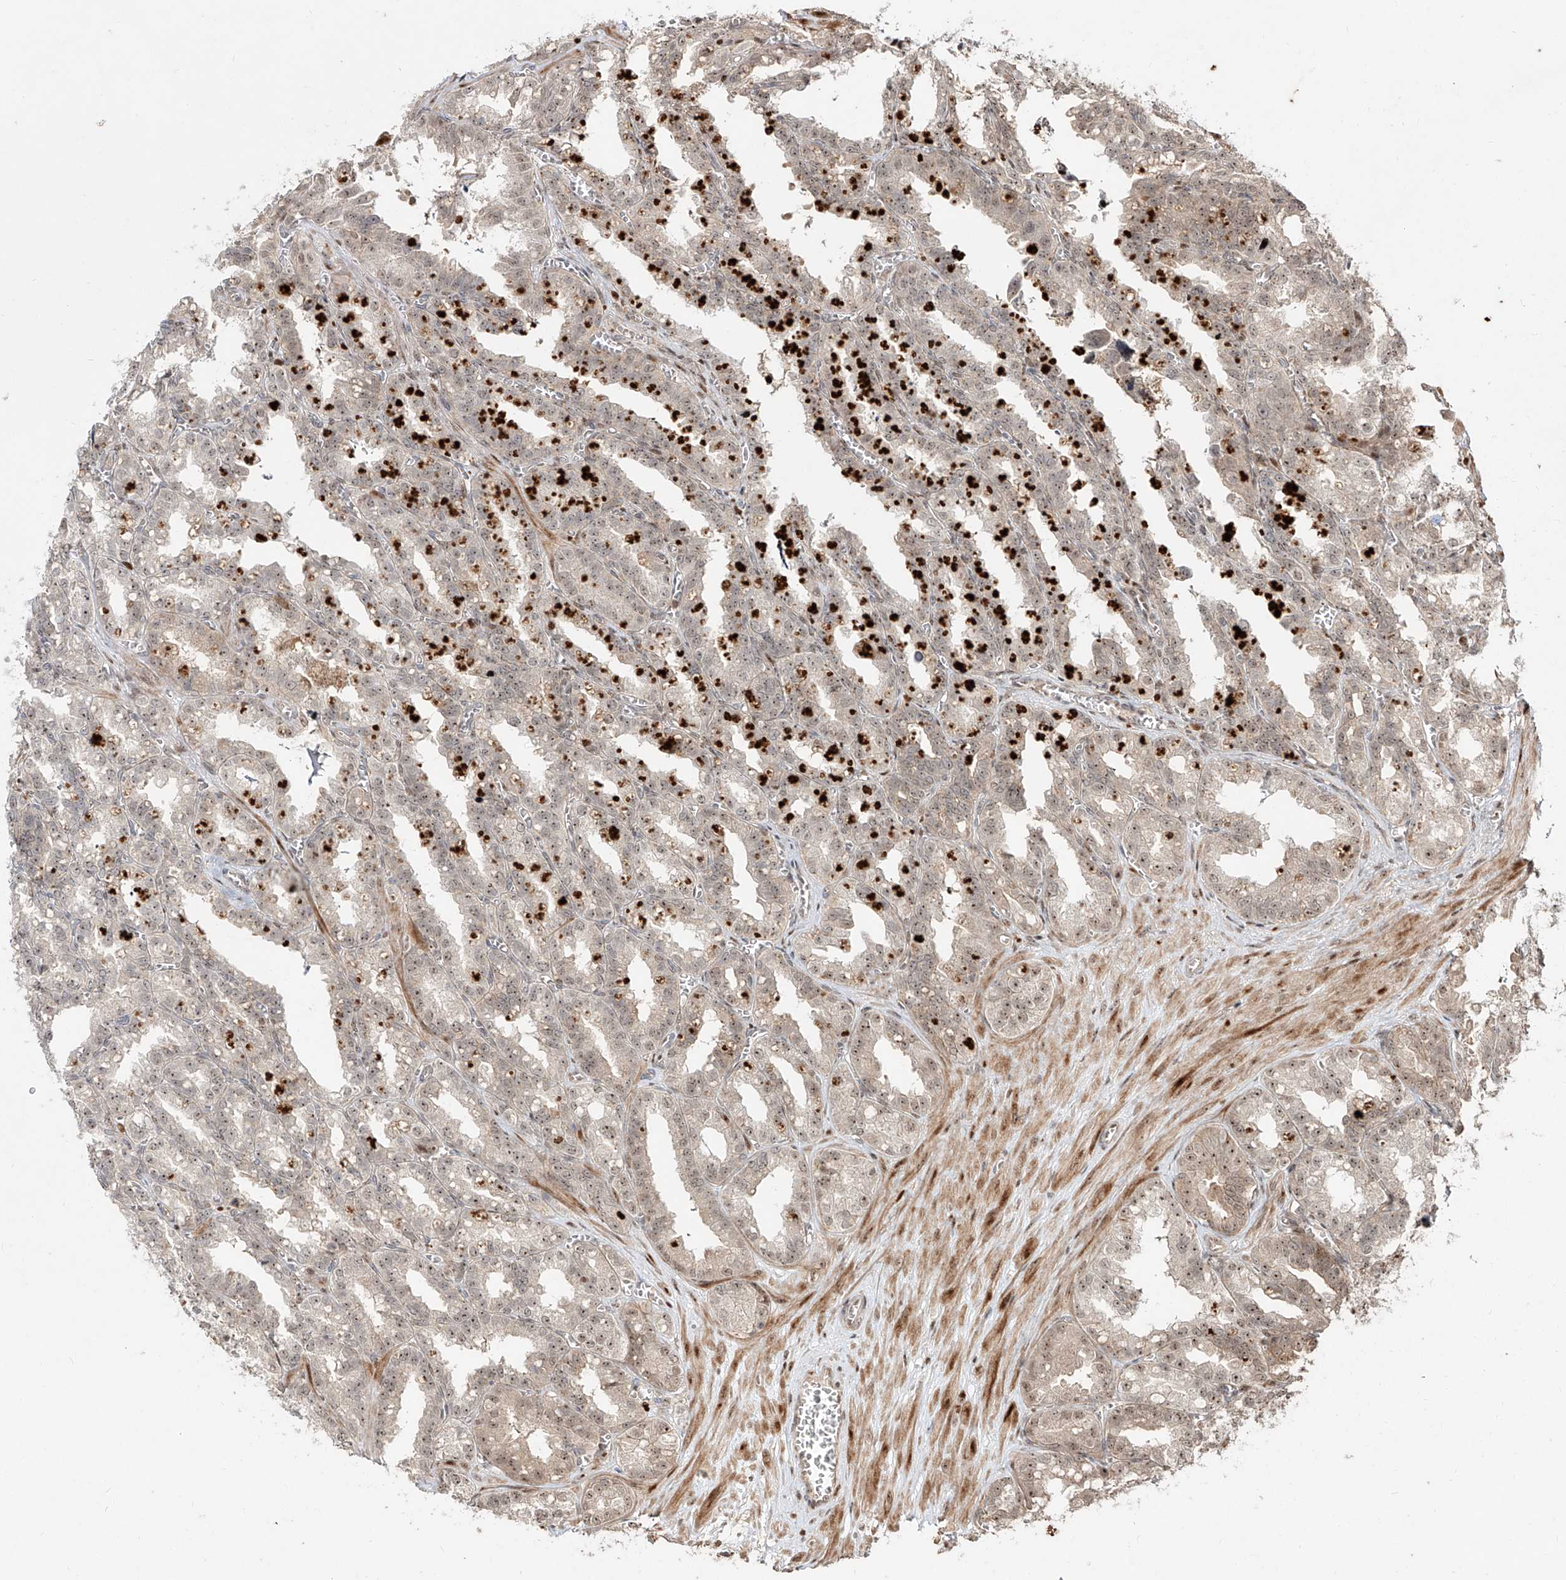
{"staining": {"intensity": "weak", "quantity": "25%-75%", "location": "cytoplasmic/membranous,nuclear"}, "tissue": "seminal vesicle", "cell_type": "Glandular cells", "image_type": "normal", "snomed": [{"axis": "morphology", "description": "Normal tissue, NOS"}, {"axis": "topography", "description": "Prostate"}, {"axis": "topography", "description": "Seminal veicle"}], "caption": "Brown immunohistochemical staining in benign seminal vesicle demonstrates weak cytoplasmic/membranous,nuclear positivity in about 25%-75% of glandular cells.", "gene": "ZNF710", "patient": {"sex": "male", "age": 51}}